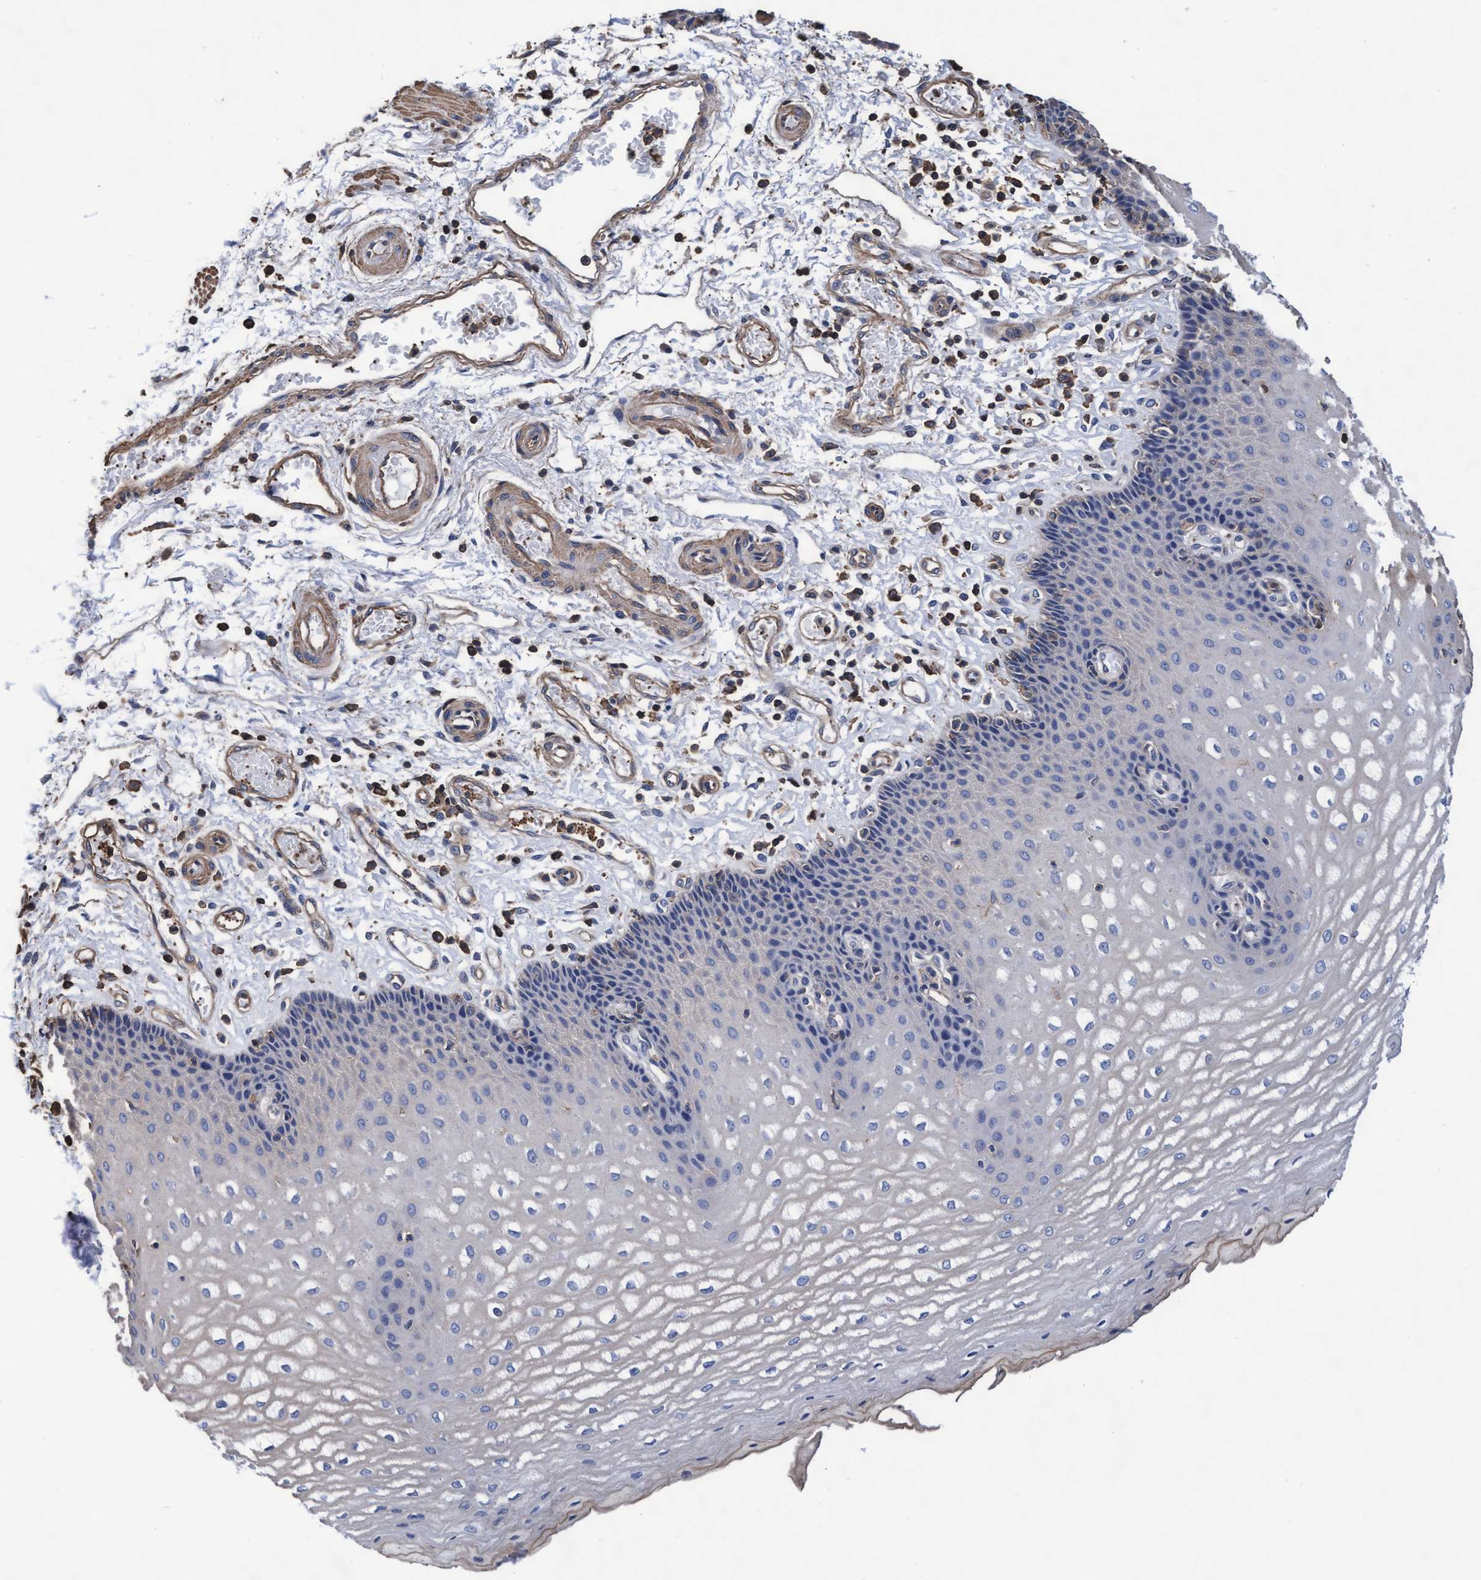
{"staining": {"intensity": "negative", "quantity": "none", "location": "none"}, "tissue": "esophagus", "cell_type": "Squamous epithelial cells", "image_type": "normal", "snomed": [{"axis": "morphology", "description": "Normal tissue, NOS"}, {"axis": "topography", "description": "Esophagus"}], "caption": "This micrograph is of benign esophagus stained with IHC to label a protein in brown with the nuclei are counter-stained blue. There is no positivity in squamous epithelial cells. (DAB IHC, high magnification).", "gene": "GRHPR", "patient": {"sex": "male", "age": 54}}